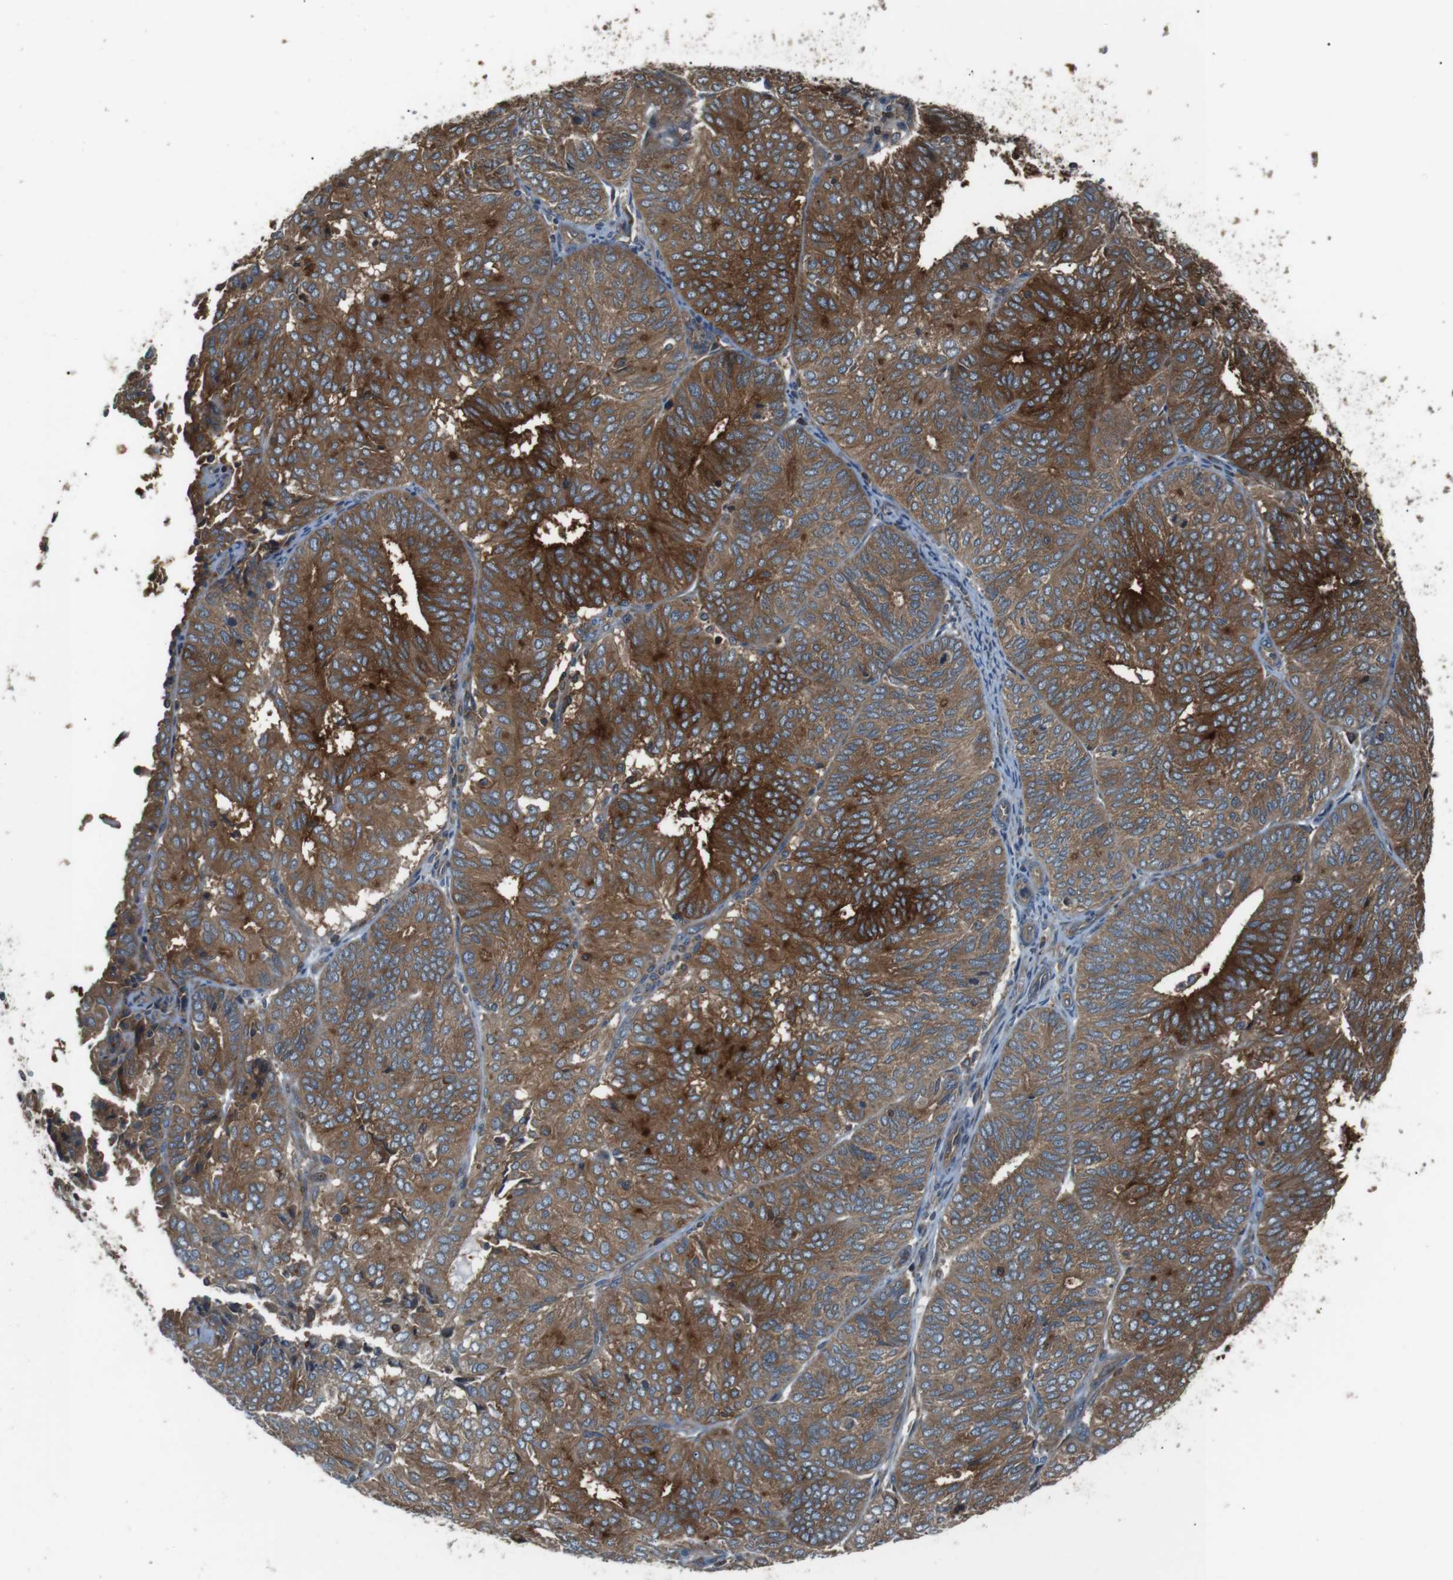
{"staining": {"intensity": "strong", "quantity": ">75%", "location": "cytoplasmic/membranous"}, "tissue": "endometrial cancer", "cell_type": "Tumor cells", "image_type": "cancer", "snomed": [{"axis": "morphology", "description": "Adenocarcinoma, NOS"}, {"axis": "topography", "description": "Uterus"}], "caption": "A high amount of strong cytoplasmic/membranous expression is seen in about >75% of tumor cells in endometrial cancer tissue.", "gene": "GPR161", "patient": {"sex": "female", "age": 60}}